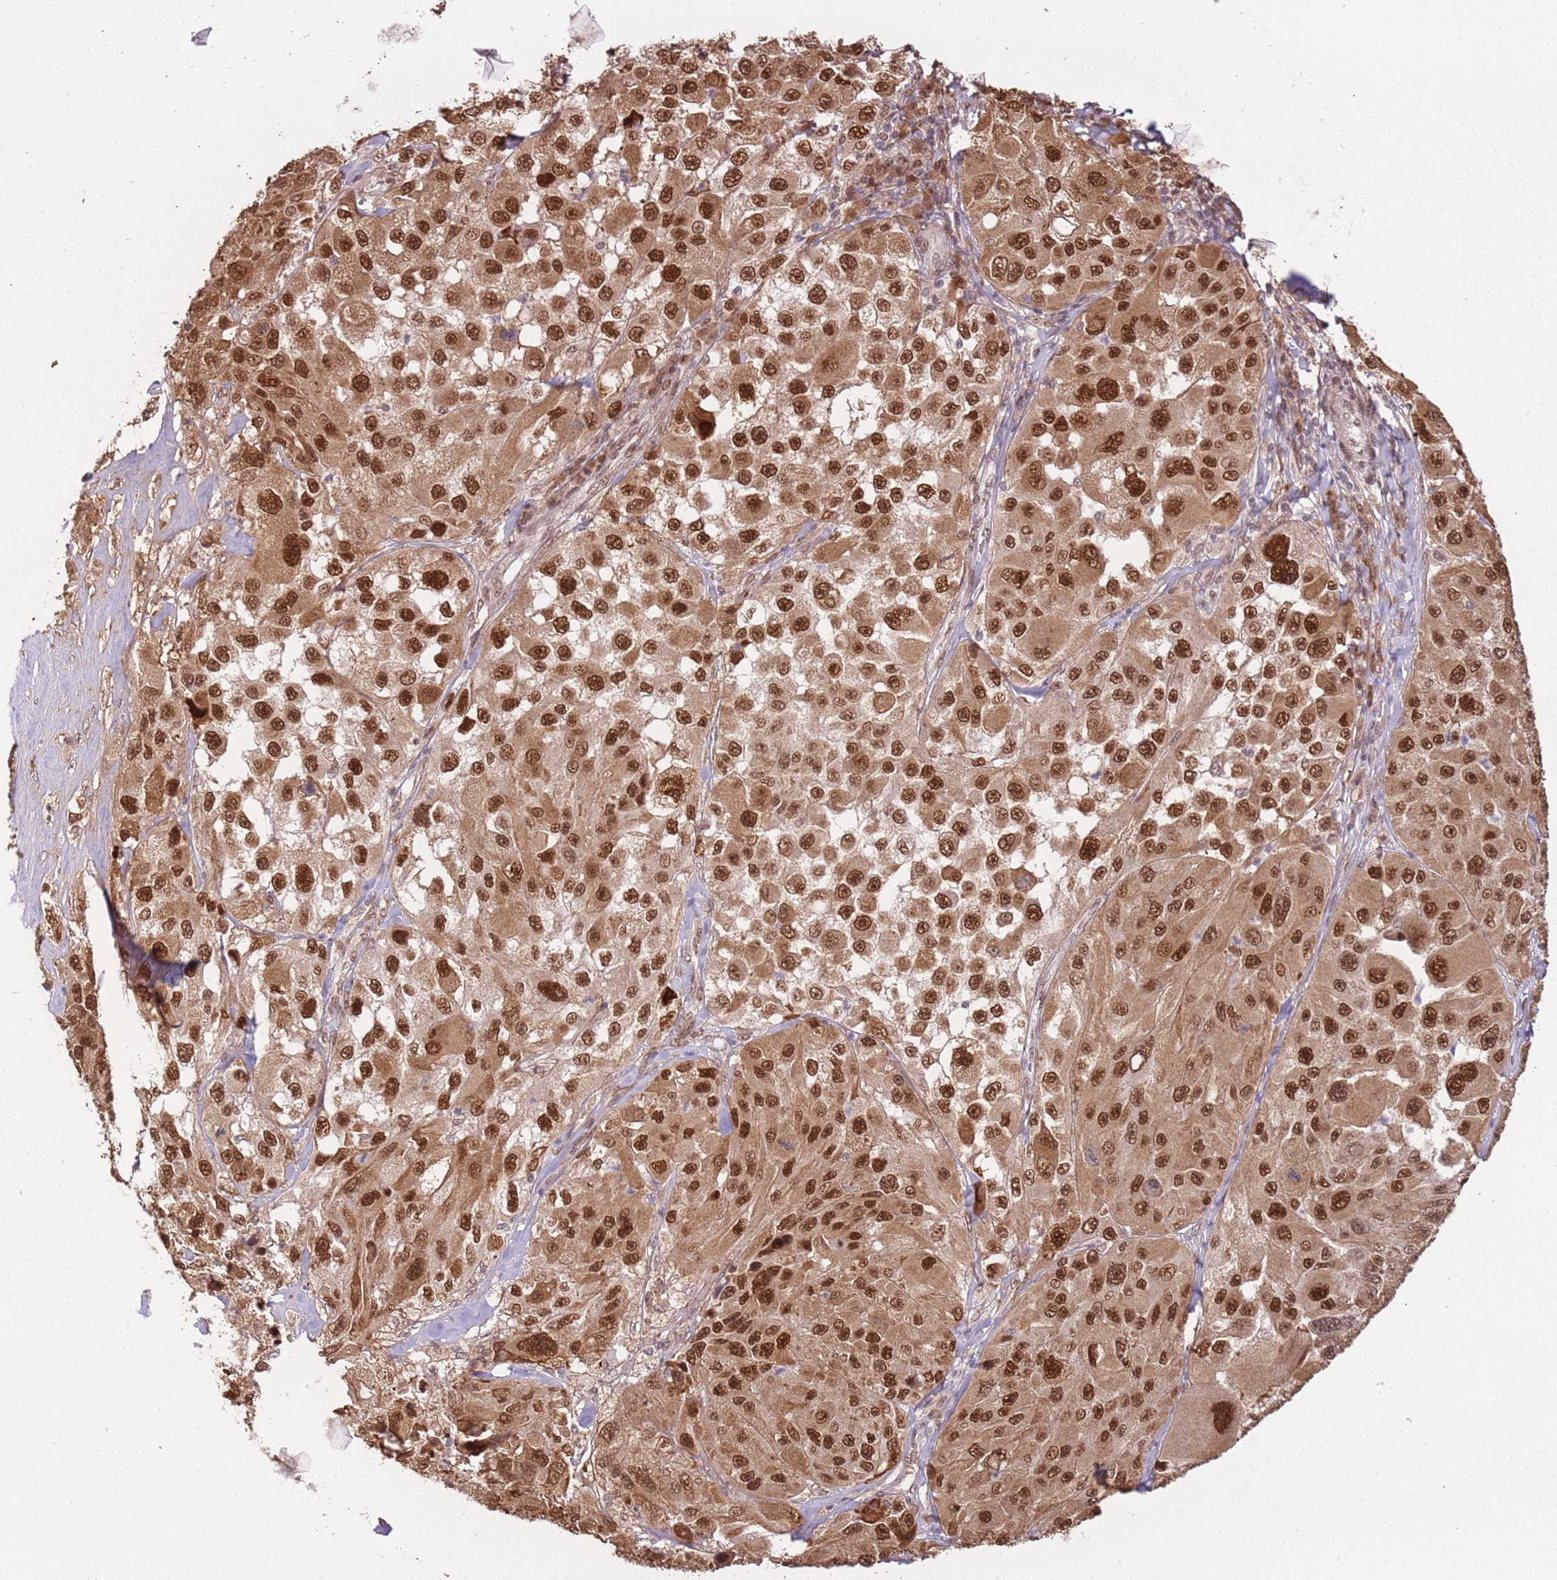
{"staining": {"intensity": "moderate", "quantity": ">75%", "location": "nuclear"}, "tissue": "melanoma", "cell_type": "Tumor cells", "image_type": "cancer", "snomed": [{"axis": "morphology", "description": "Malignant melanoma, Metastatic site"}, {"axis": "topography", "description": "Lymph node"}], "caption": "Immunohistochemistry (DAB) staining of human melanoma demonstrates moderate nuclear protein positivity in about >75% of tumor cells.", "gene": "POLR3H", "patient": {"sex": "male", "age": 62}}